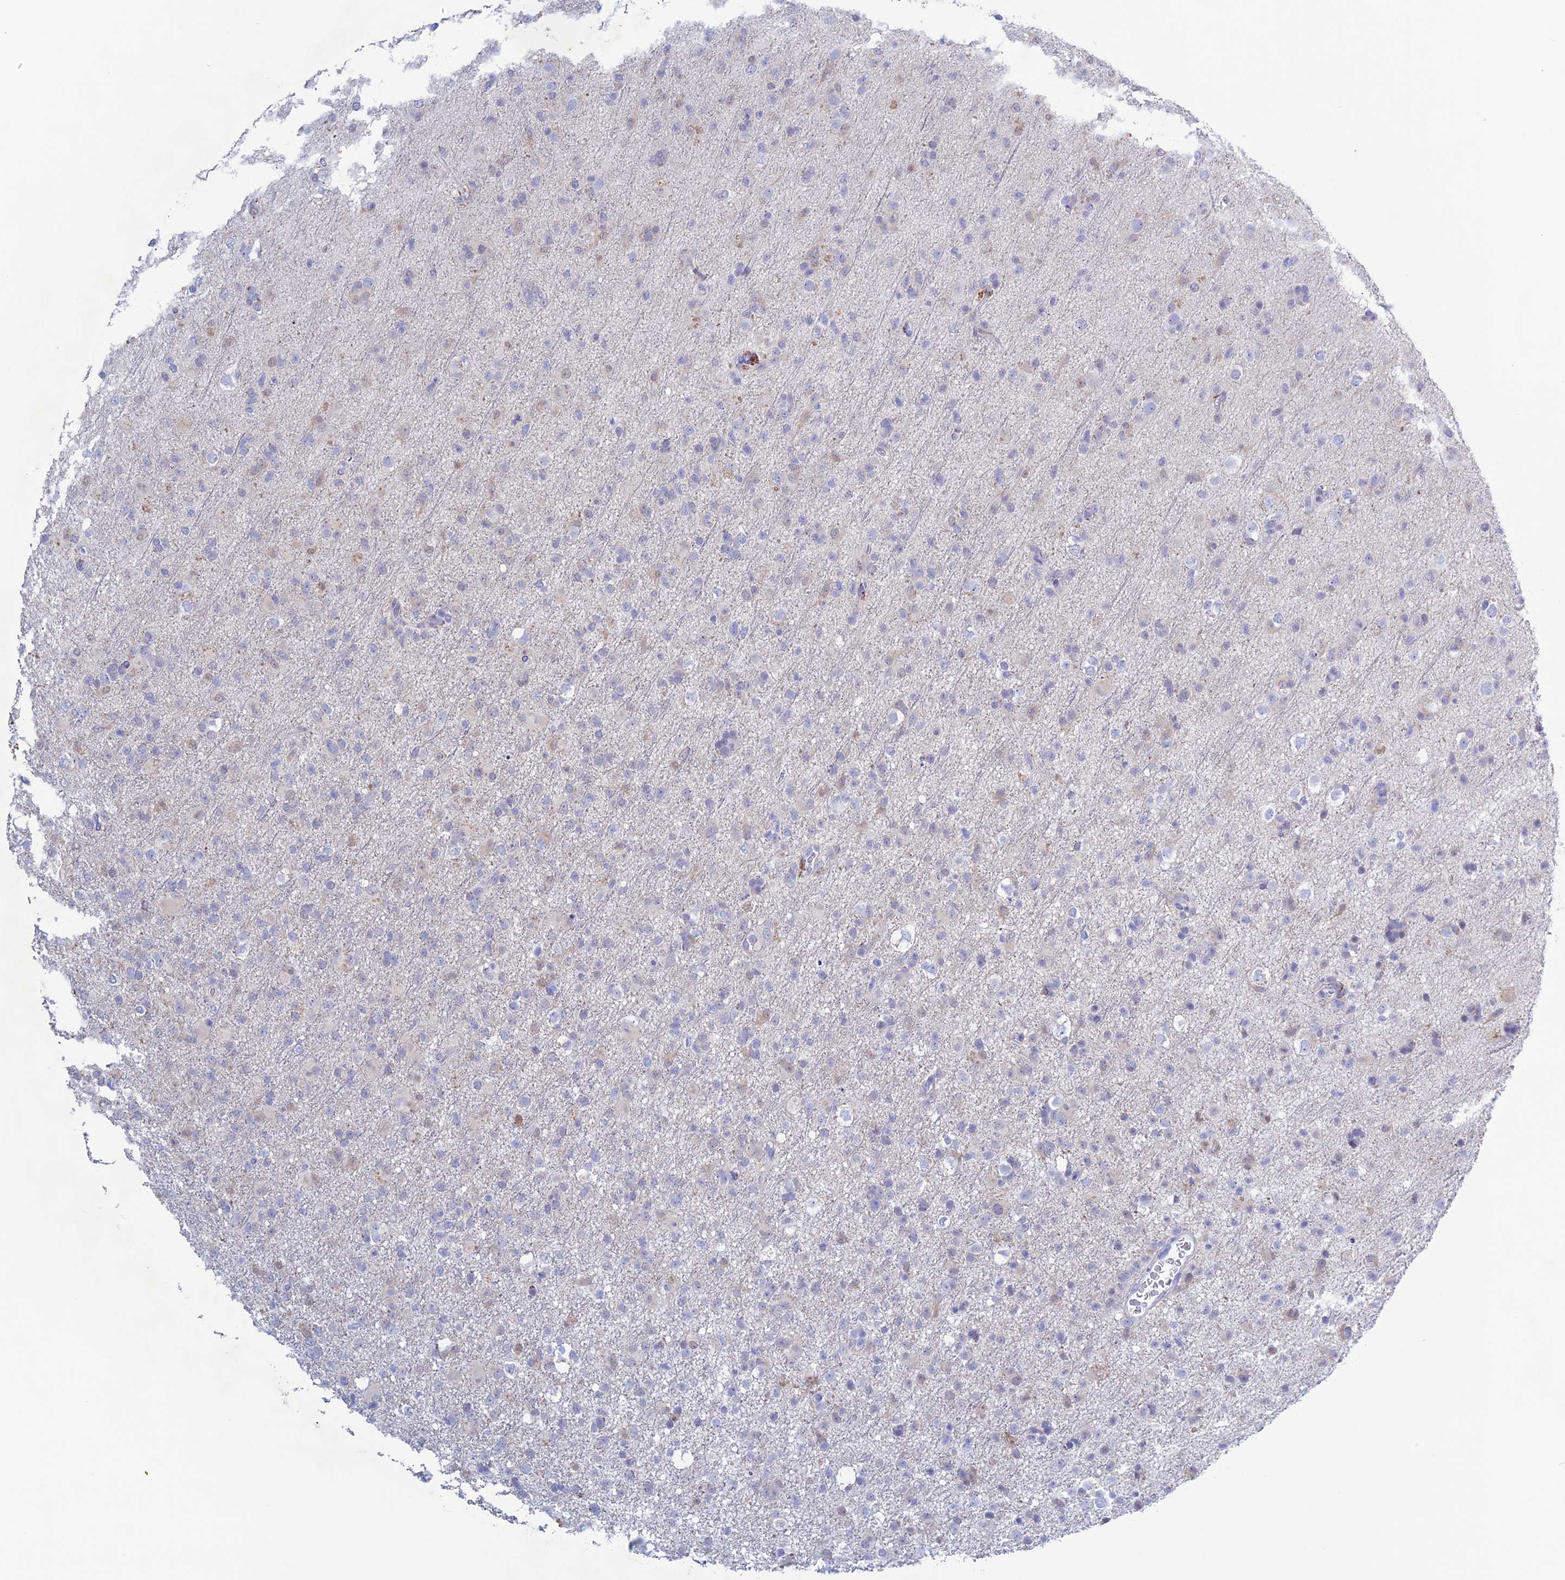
{"staining": {"intensity": "negative", "quantity": "none", "location": "none"}, "tissue": "glioma", "cell_type": "Tumor cells", "image_type": "cancer", "snomed": [{"axis": "morphology", "description": "Glioma, malignant, Low grade"}, {"axis": "topography", "description": "Brain"}], "caption": "Tumor cells are negative for protein expression in human malignant glioma (low-grade). (DAB (3,3'-diaminobenzidine) IHC visualized using brightfield microscopy, high magnification).", "gene": "LHFPL2", "patient": {"sex": "male", "age": 65}}